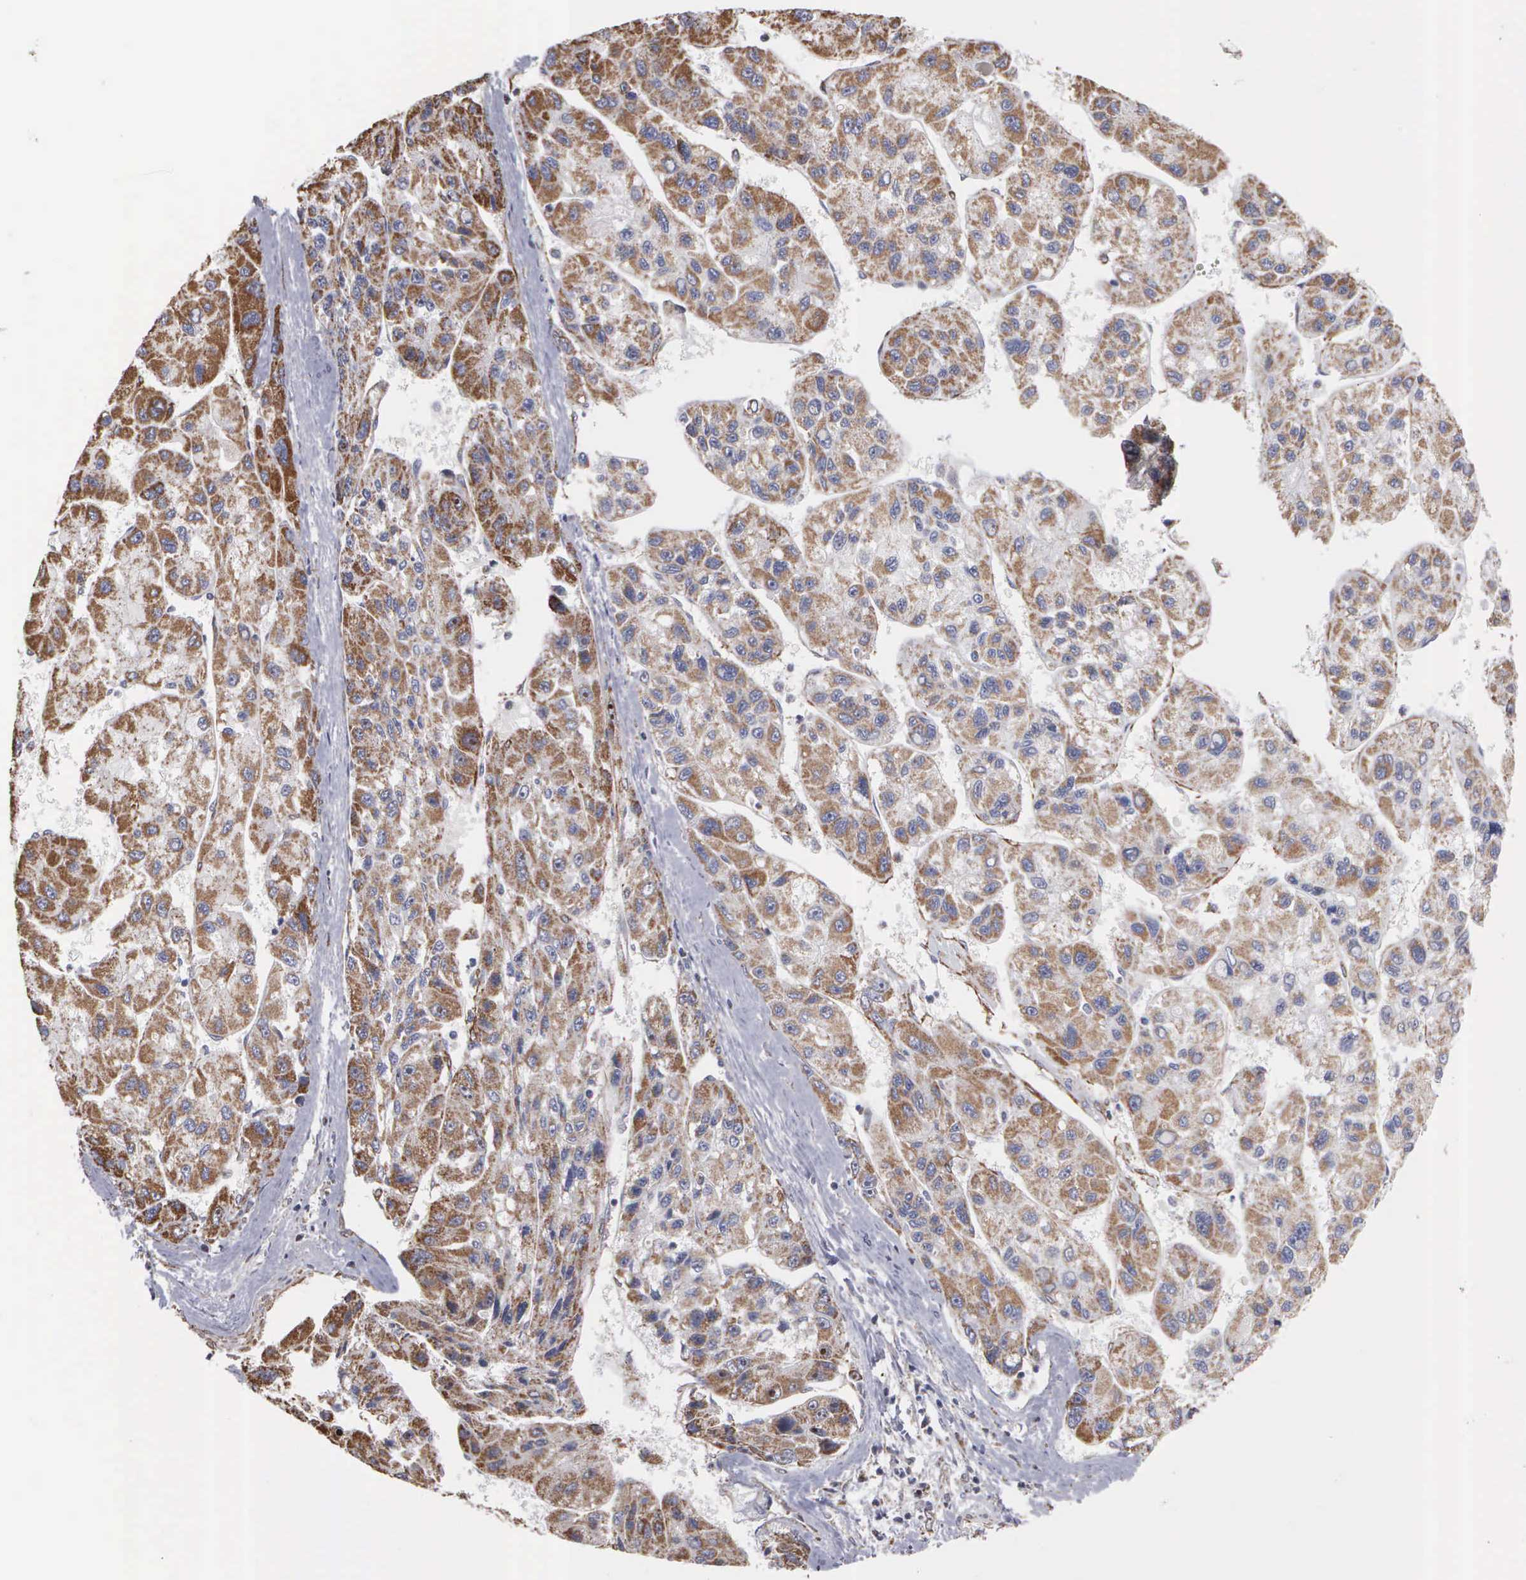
{"staining": {"intensity": "moderate", "quantity": ">75%", "location": "cytoplasmic/membranous"}, "tissue": "liver cancer", "cell_type": "Tumor cells", "image_type": "cancer", "snomed": [{"axis": "morphology", "description": "Carcinoma, Hepatocellular, NOS"}, {"axis": "topography", "description": "Liver"}], "caption": "Moderate cytoplasmic/membranous positivity for a protein is present in about >75% of tumor cells of hepatocellular carcinoma (liver) using immunohistochemistry.", "gene": "NGDN", "patient": {"sex": "male", "age": 64}}